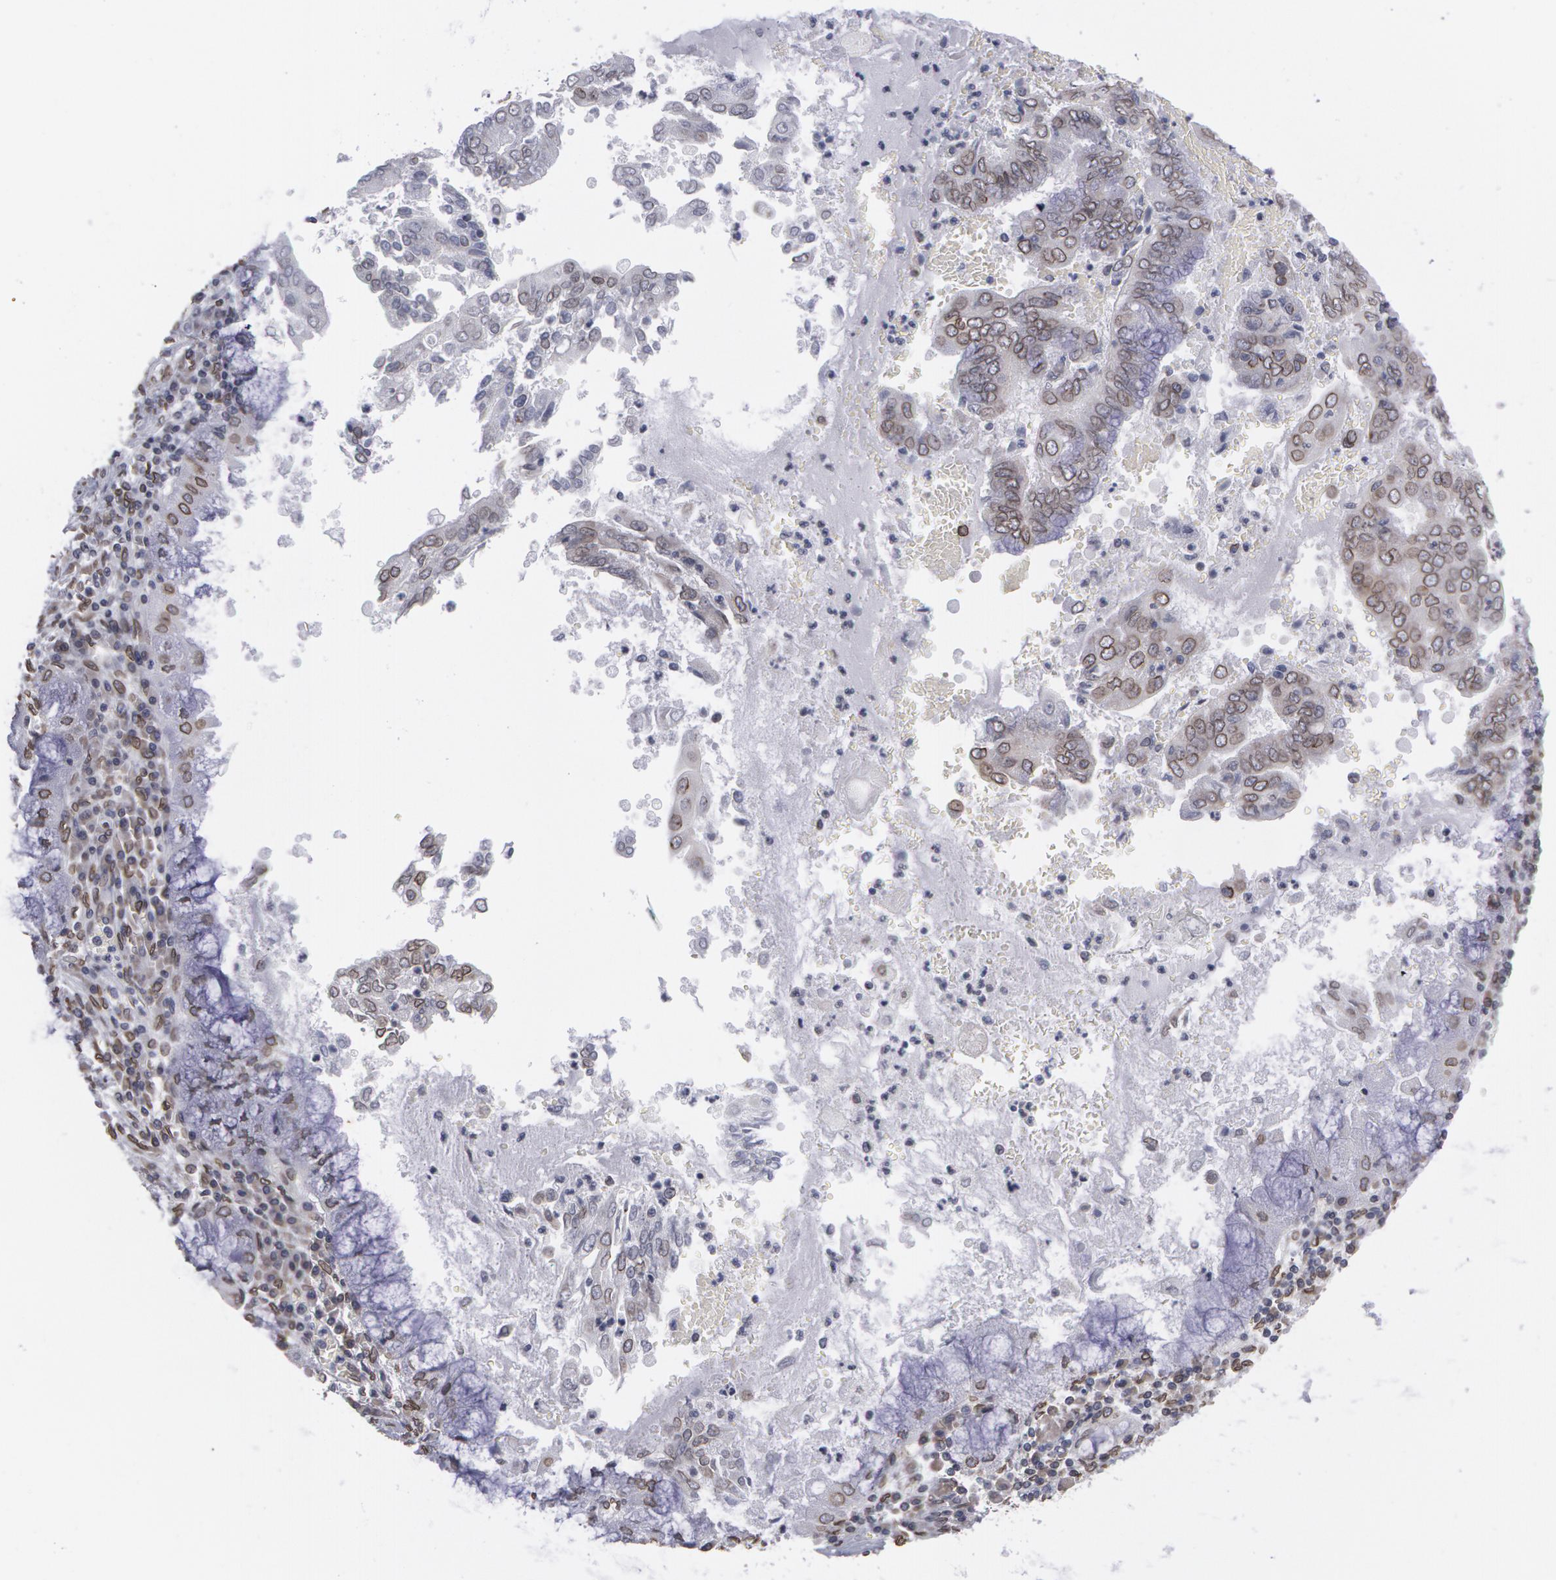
{"staining": {"intensity": "weak", "quantity": "<25%", "location": "nuclear"}, "tissue": "endometrial cancer", "cell_type": "Tumor cells", "image_type": "cancer", "snomed": [{"axis": "morphology", "description": "Adenocarcinoma, NOS"}, {"axis": "topography", "description": "Endometrium"}], "caption": "The IHC micrograph has no significant positivity in tumor cells of endometrial cancer (adenocarcinoma) tissue.", "gene": "EMD", "patient": {"sex": "female", "age": 79}}